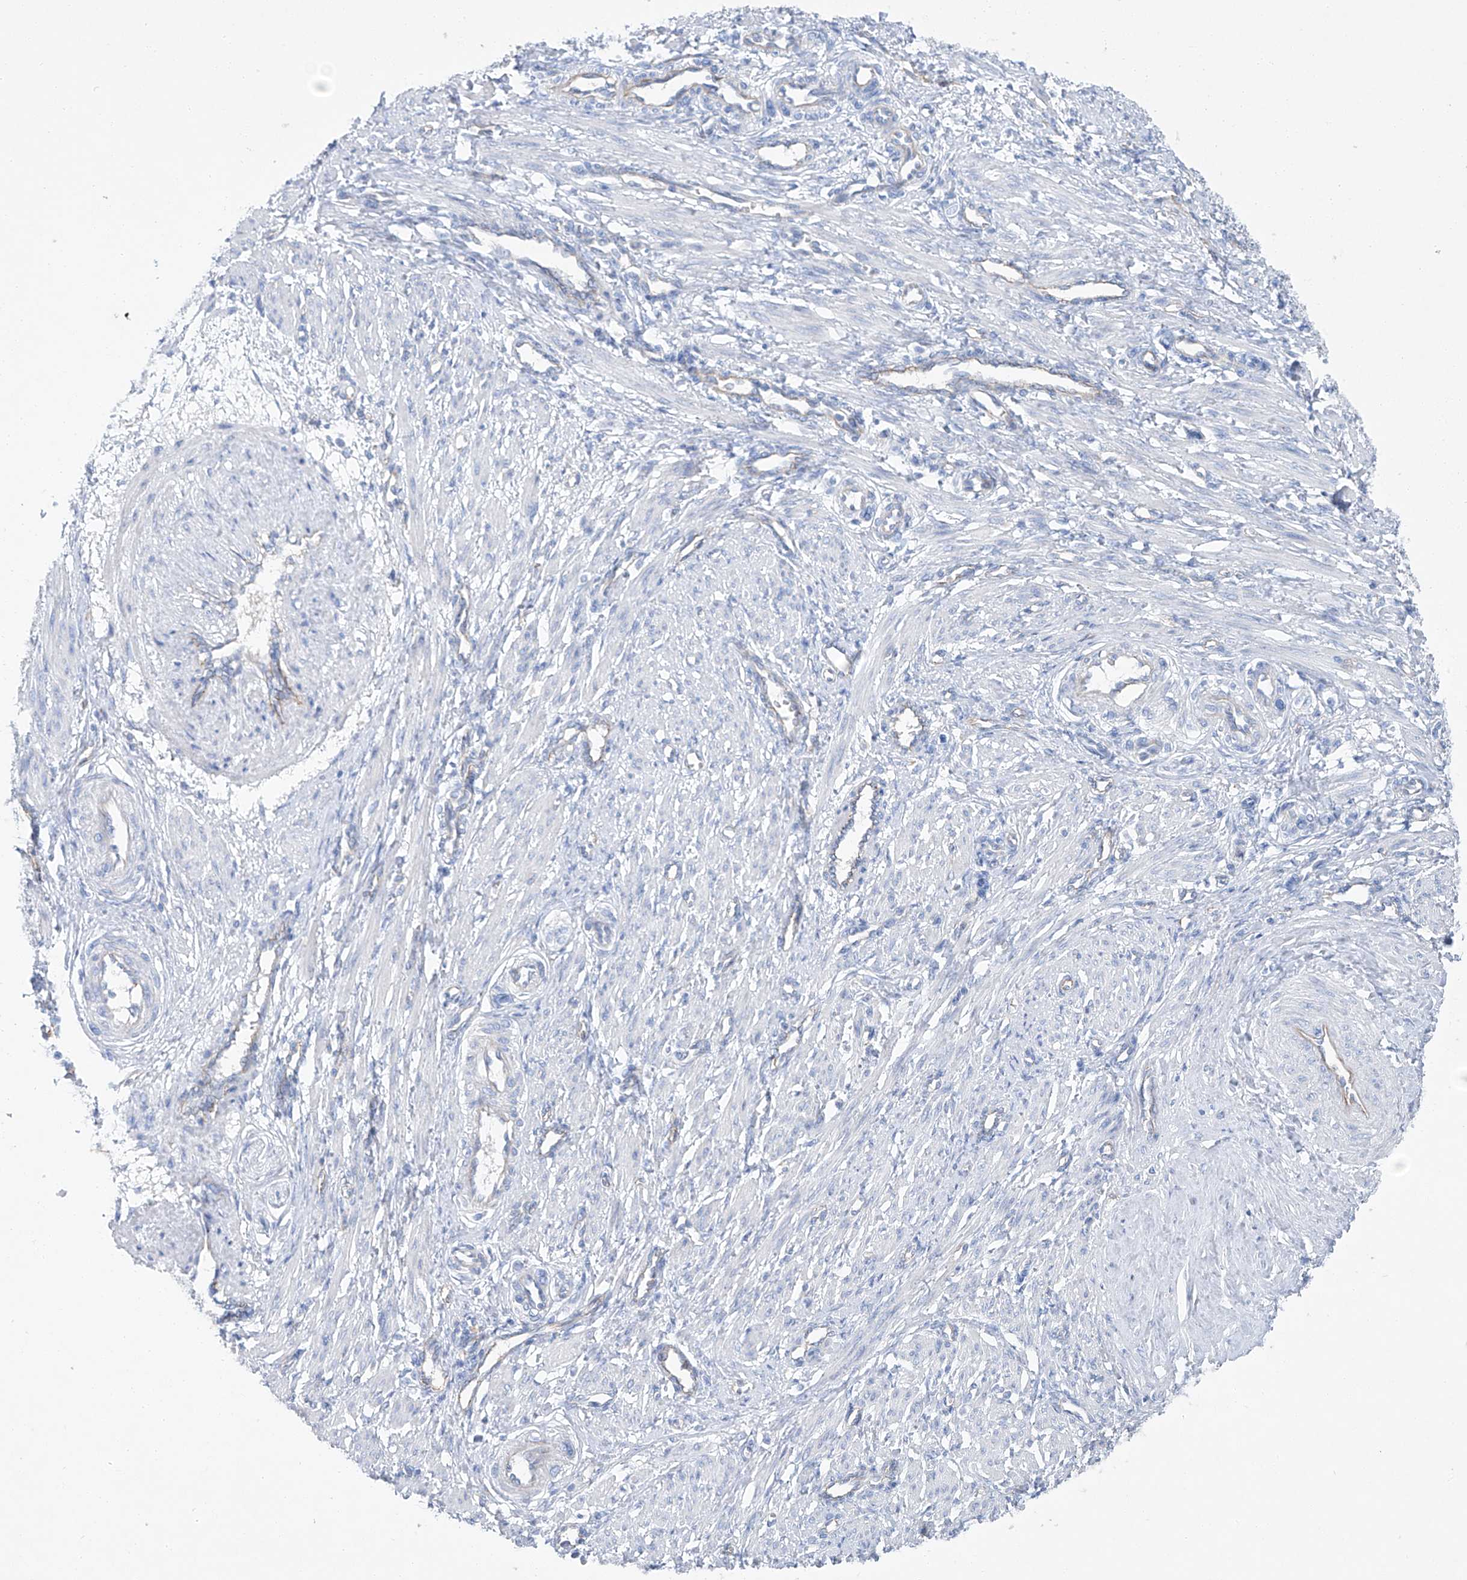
{"staining": {"intensity": "negative", "quantity": "none", "location": "none"}, "tissue": "smooth muscle", "cell_type": "Smooth muscle cells", "image_type": "normal", "snomed": [{"axis": "morphology", "description": "Normal tissue, NOS"}, {"axis": "topography", "description": "Endometrium"}], "caption": "Smooth muscle cells are negative for brown protein staining in unremarkable smooth muscle. (DAB immunohistochemistry with hematoxylin counter stain).", "gene": "MAGI1", "patient": {"sex": "female", "age": 33}}